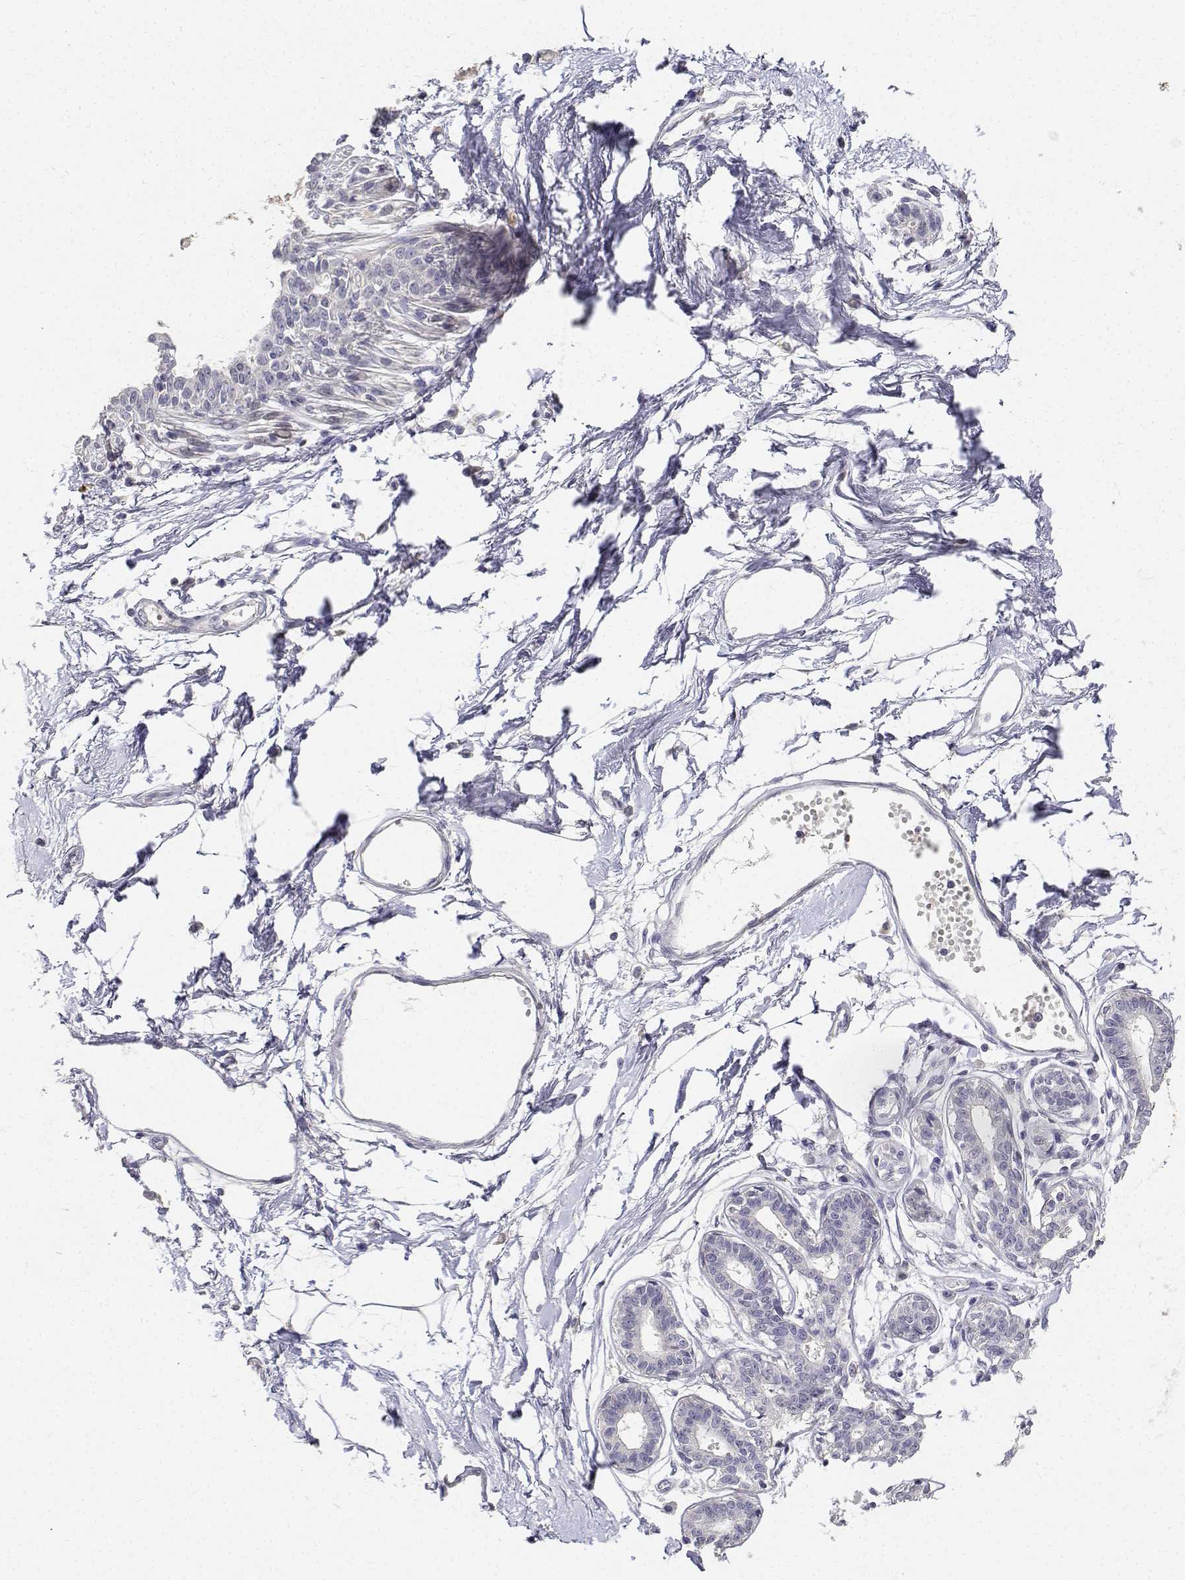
{"staining": {"intensity": "negative", "quantity": "none", "location": "none"}, "tissue": "breast", "cell_type": "Adipocytes", "image_type": "normal", "snomed": [{"axis": "morphology", "description": "Normal tissue, NOS"}, {"axis": "topography", "description": "Breast"}], "caption": "DAB immunohistochemical staining of unremarkable breast demonstrates no significant positivity in adipocytes.", "gene": "PAEP", "patient": {"sex": "female", "age": 45}}